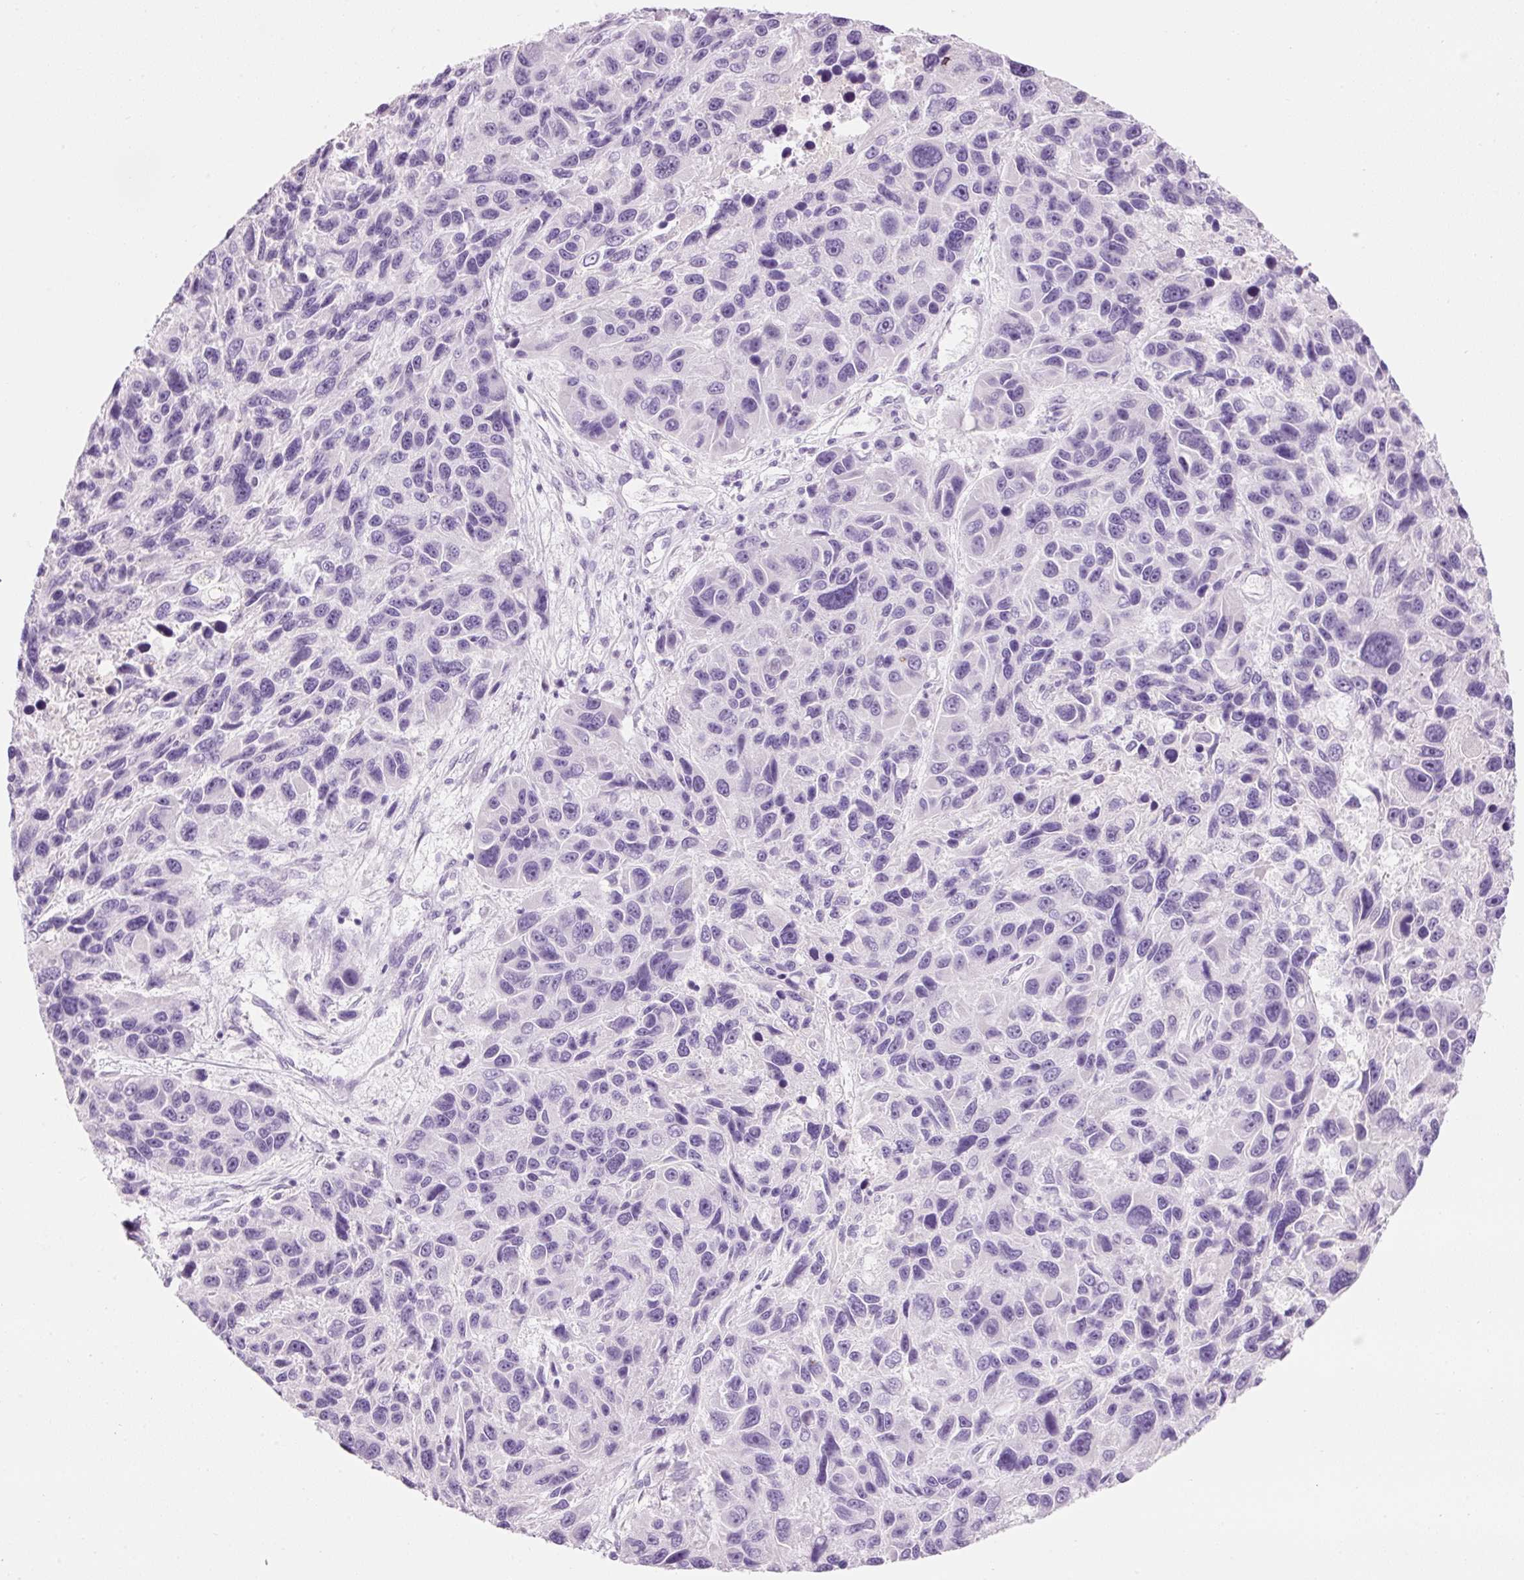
{"staining": {"intensity": "negative", "quantity": "none", "location": "none"}, "tissue": "melanoma", "cell_type": "Tumor cells", "image_type": "cancer", "snomed": [{"axis": "morphology", "description": "Malignant melanoma, NOS"}, {"axis": "topography", "description": "Skin"}], "caption": "This photomicrograph is of malignant melanoma stained with immunohistochemistry (IHC) to label a protein in brown with the nuclei are counter-stained blue. There is no staining in tumor cells.", "gene": "MFAP4", "patient": {"sex": "male", "age": 53}}